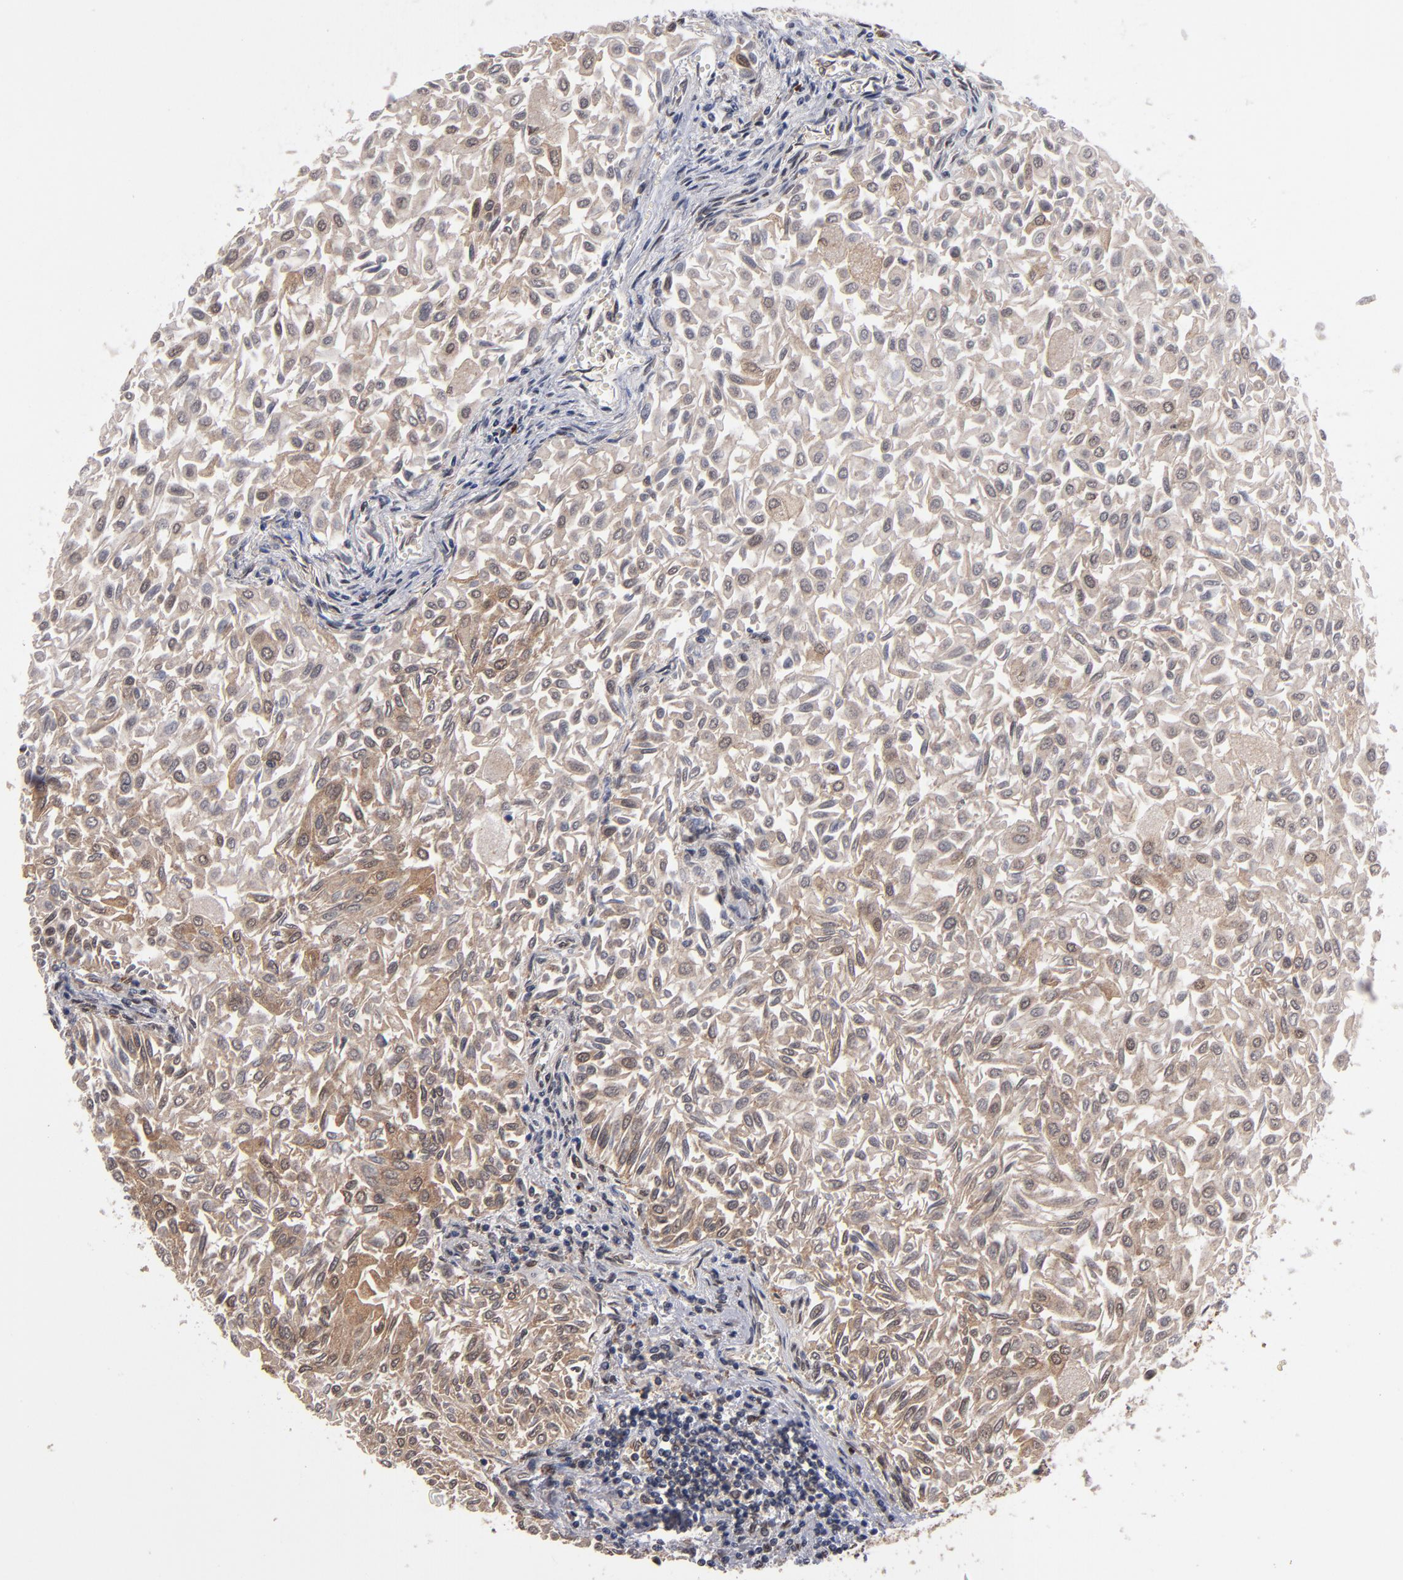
{"staining": {"intensity": "weak", "quantity": ">75%", "location": "cytoplasmic/membranous,nuclear"}, "tissue": "urothelial cancer", "cell_type": "Tumor cells", "image_type": "cancer", "snomed": [{"axis": "morphology", "description": "Urothelial carcinoma, Low grade"}, {"axis": "topography", "description": "Urinary bladder"}], "caption": "Protein staining by immunohistochemistry (IHC) exhibits weak cytoplasmic/membranous and nuclear staining in approximately >75% of tumor cells in urothelial cancer.", "gene": "HUWE1", "patient": {"sex": "male", "age": 64}}